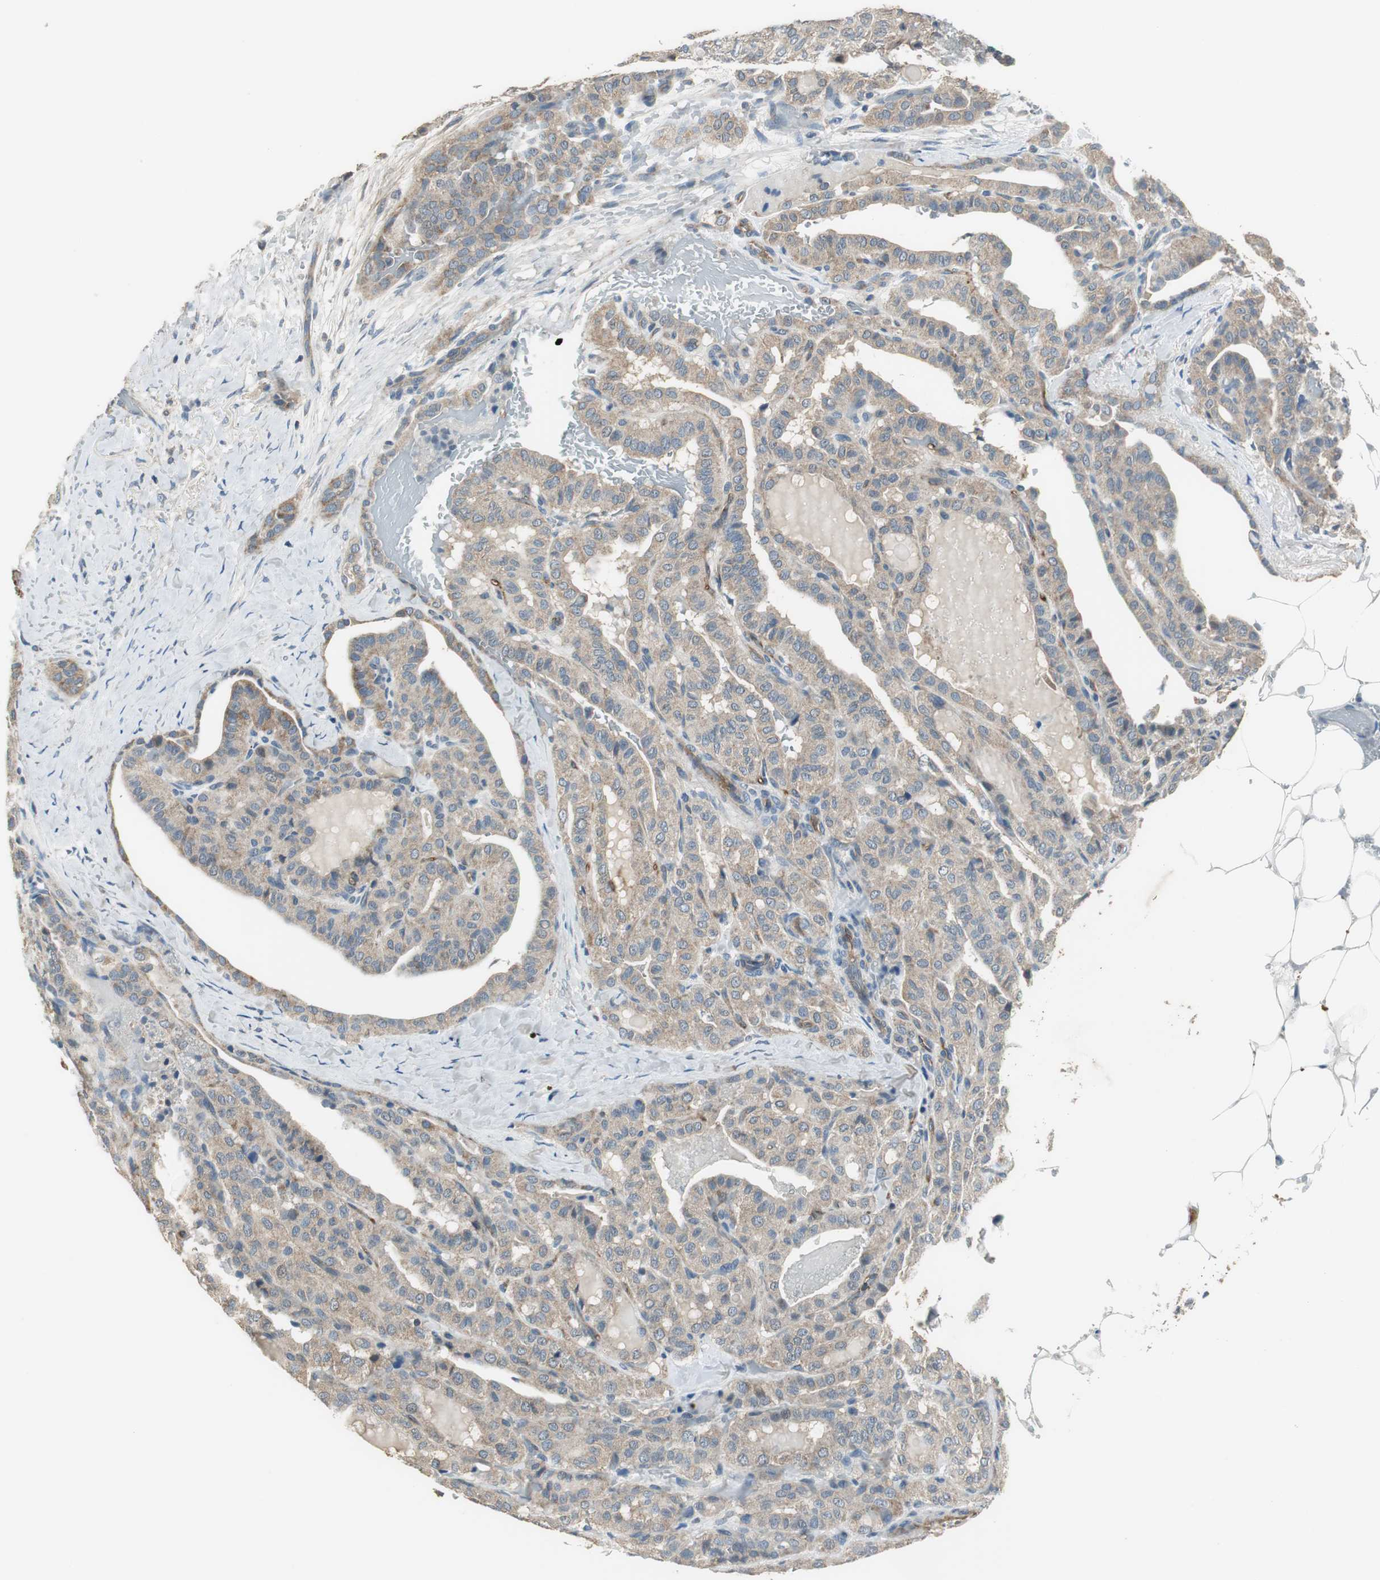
{"staining": {"intensity": "weak", "quantity": ">75%", "location": "cytoplasmic/membranous"}, "tissue": "thyroid cancer", "cell_type": "Tumor cells", "image_type": "cancer", "snomed": [{"axis": "morphology", "description": "Papillary adenocarcinoma, NOS"}, {"axis": "topography", "description": "Thyroid gland"}], "caption": "Protein staining of thyroid cancer (papillary adenocarcinoma) tissue exhibits weak cytoplasmic/membranous positivity in about >75% of tumor cells.", "gene": "MSTO1", "patient": {"sex": "male", "age": 77}}